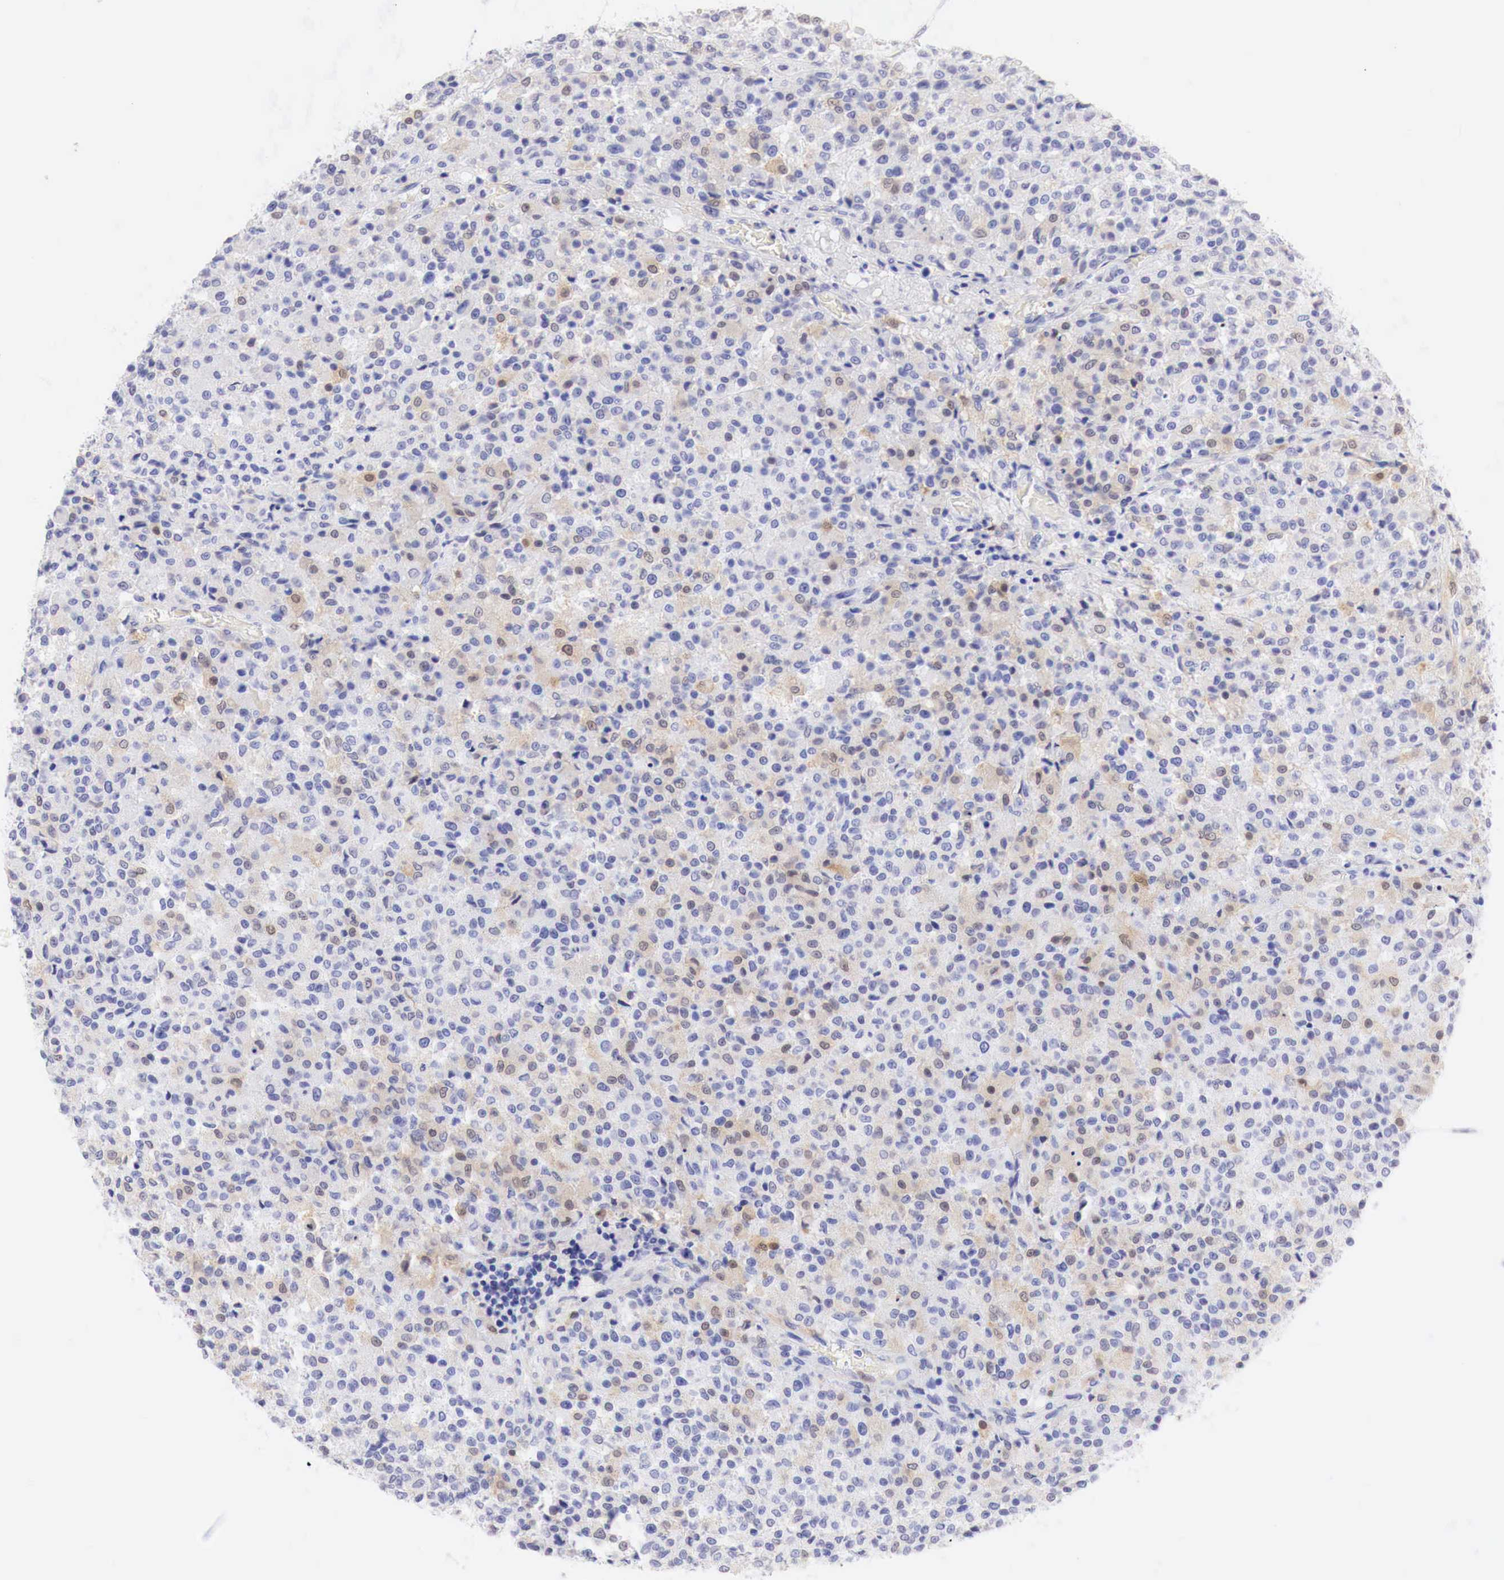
{"staining": {"intensity": "weak", "quantity": "<25%", "location": "cytoplasmic/membranous"}, "tissue": "testis cancer", "cell_type": "Tumor cells", "image_type": "cancer", "snomed": [{"axis": "morphology", "description": "Seminoma, NOS"}, {"axis": "topography", "description": "Testis"}], "caption": "This is an immunohistochemistry (IHC) micrograph of human testis cancer. There is no staining in tumor cells.", "gene": "CDKN2A", "patient": {"sex": "male", "age": 59}}